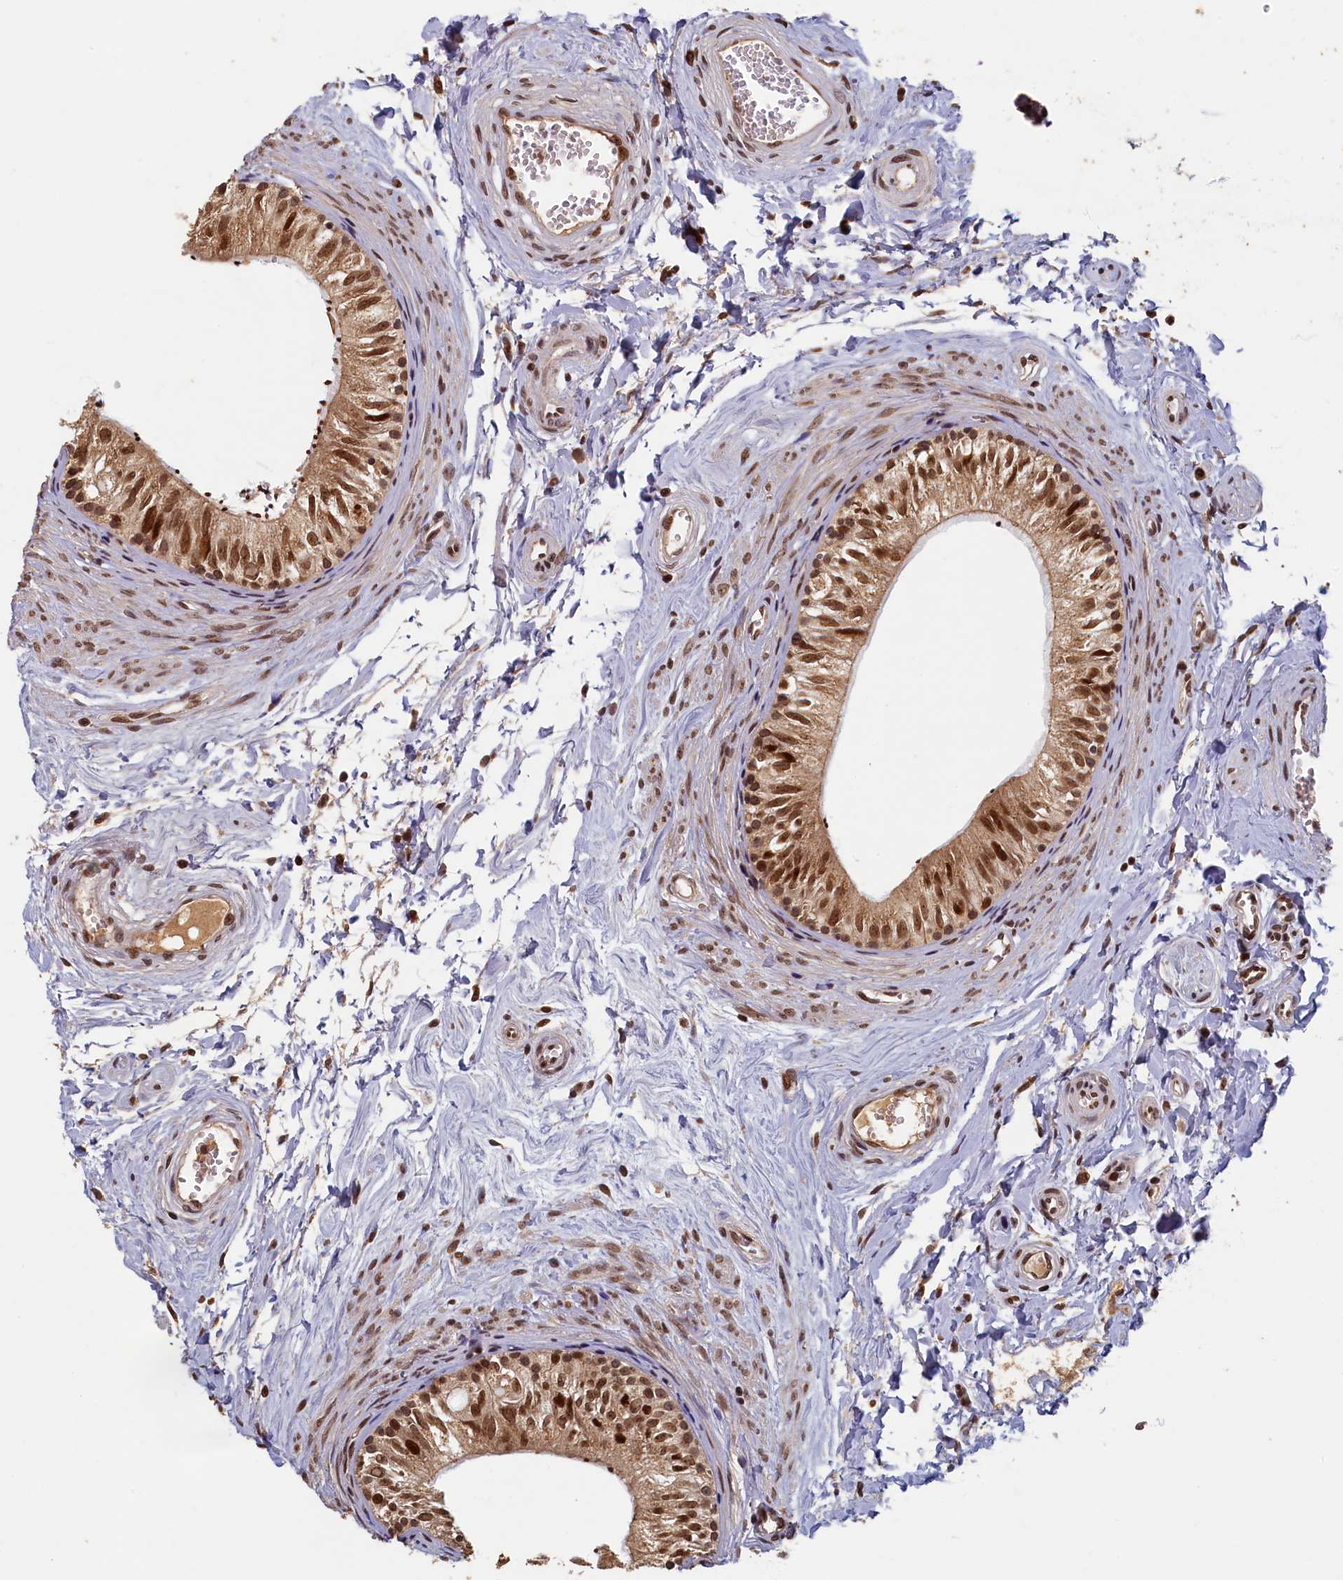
{"staining": {"intensity": "strong", "quantity": ">75%", "location": "nuclear"}, "tissue": "epididymis", "cell_type": "Glandular cells", "image_type": "normal", "snomed": [{"axis": "morphology", "description": "Normal tissue, NOS"}, {"axis": "topography", "description": "Epididymis"}], "caption": "Immunohistochemistry (DAB) staining of normal epididymis exhibits strong nuclear protein staining in about >75% of glandular cells.", "gene": "CKAP2L", "patient": {"sex": "male", "age": 56}}